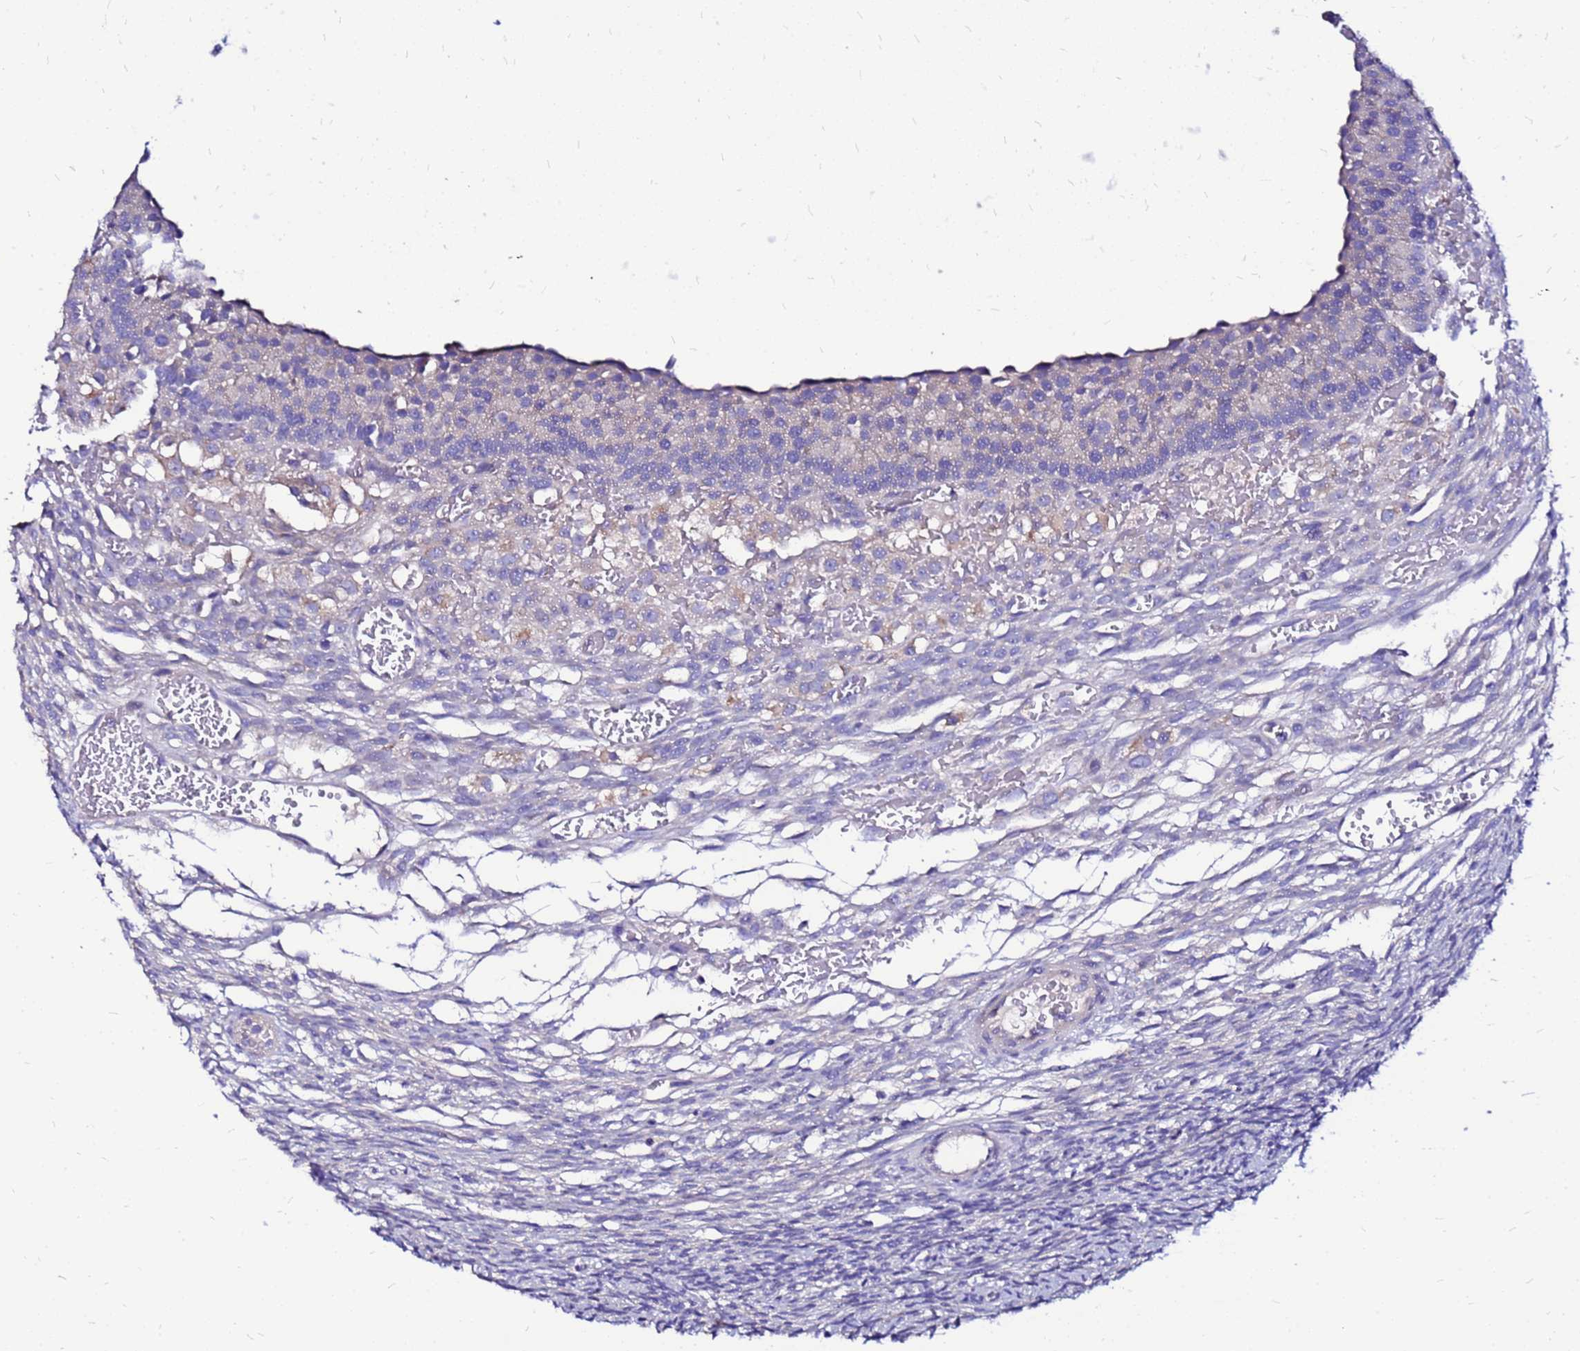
{"staining": {"intensity": "negative", "quantity": "none", "location": "none"}, "tissue": "ovary", "cell_type": "Ovarian stroma cells", "image_type": "normal", "snomed": [{"axis": "morphology", "description": "Normal tissue, NOS"}, {"axis": "topography", "description": "Ovary"}], "caption": "A photomicrograph of ovary stained for a protein displays no brown staining in ovarian stroma cells.", "gene": "ARHGEF35", "patient": {"sex": "female", "age": 39}}